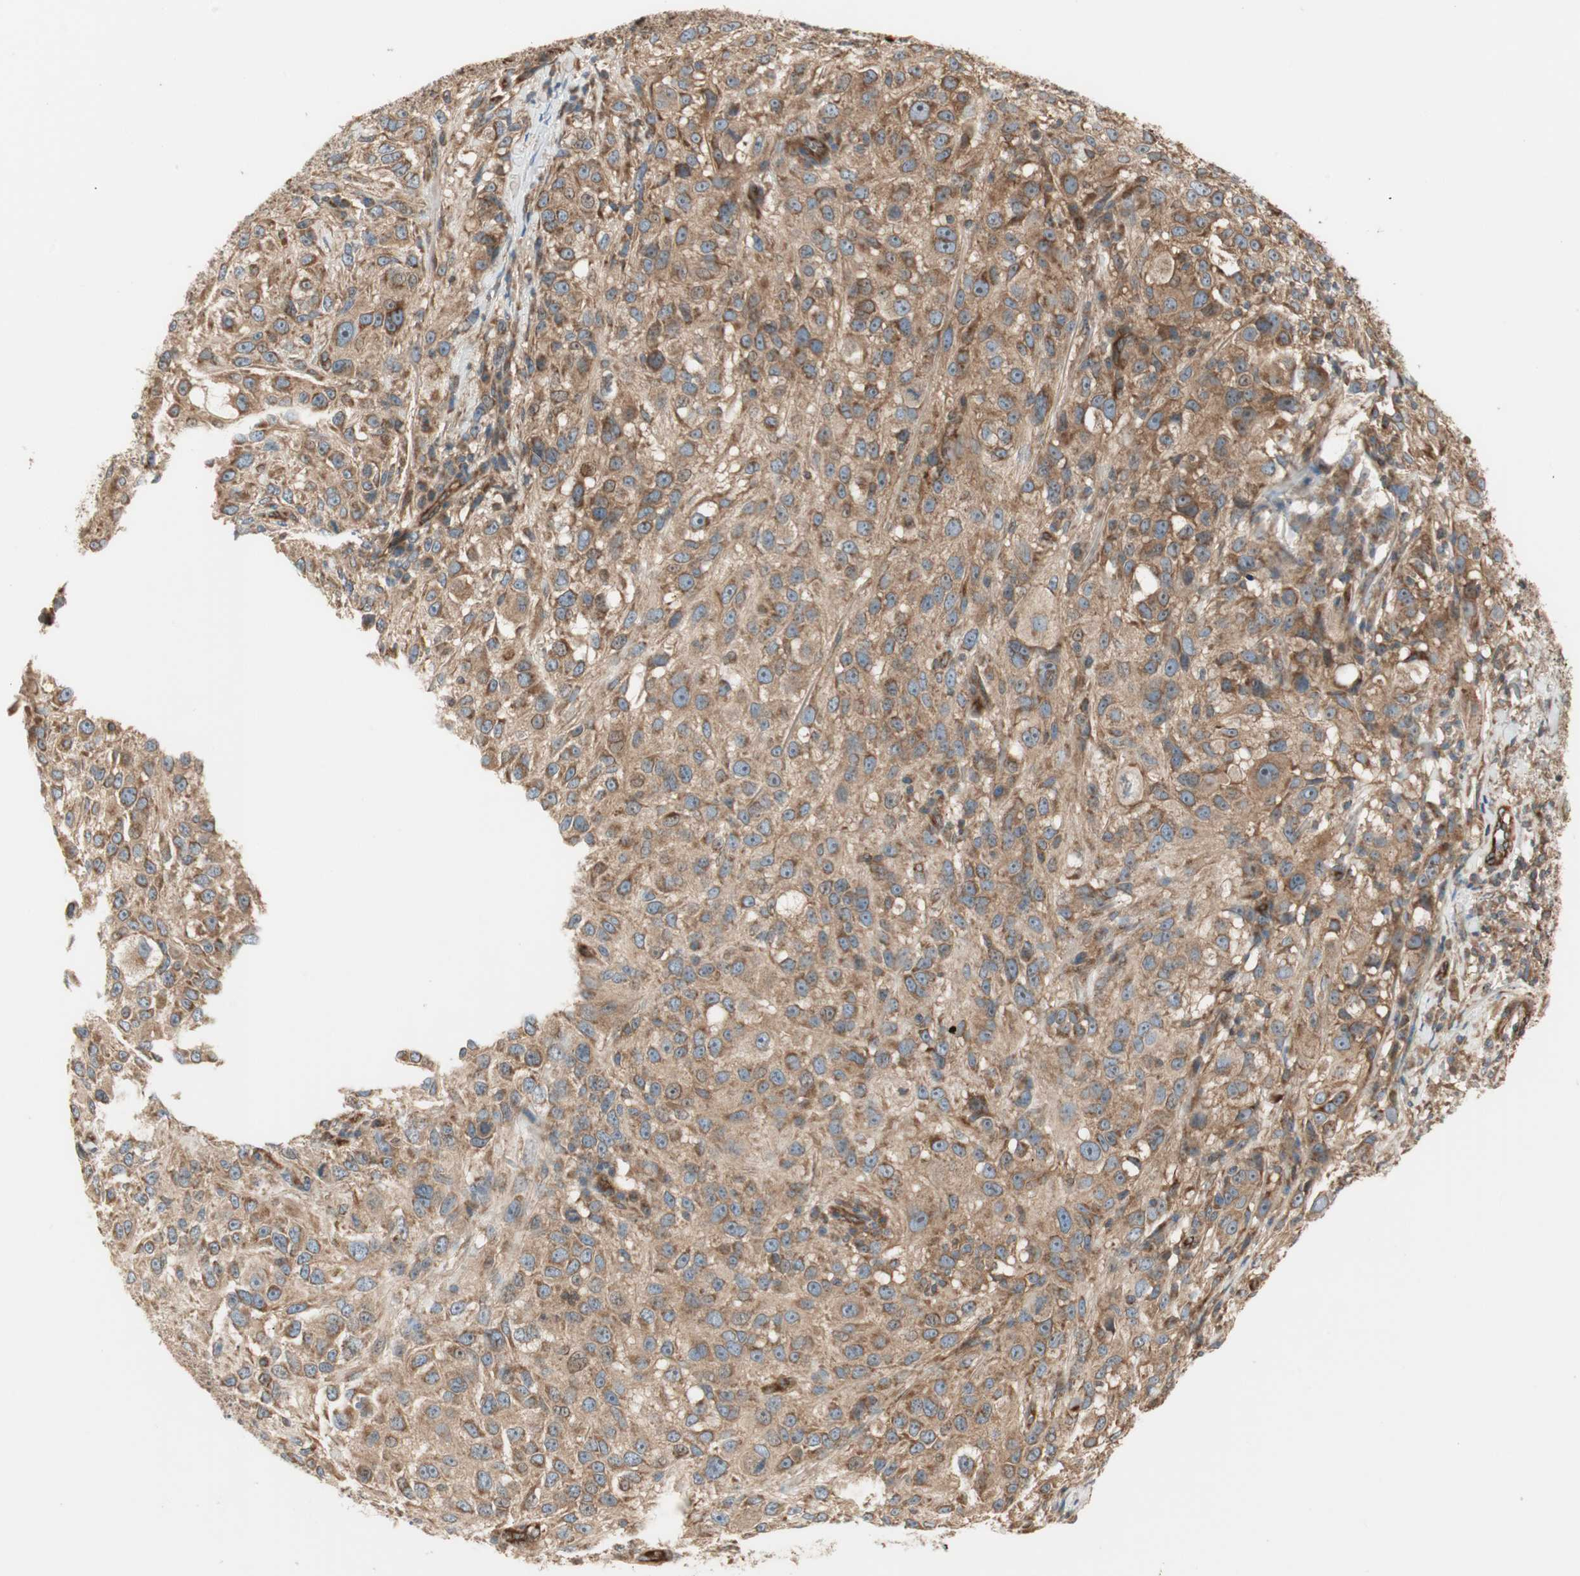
{"staining": {"intensity": "moderate", "quantity": ">75%", "location": "cytoplasmic/membranous"}, "tissue": "melanoma", "cell_type": "Tumor cells", "image_type": "cancer", "snomed": [{"axis": "morphology", "description": "Necrosis, NOS"}, {"axis": "morphology", "description": "Malignant melanoma, NOS"}, {"axis": "topography", "description": "Skin"}], "caption": "Melanoma was stained to show a protein in brown. There is medium levels of moderate cytoplasmic/membranous positivity in approximately >75% of tumor cells.", "gene": "CTTNBP2NL", "patient": {"sex": "female", "age": 87}}